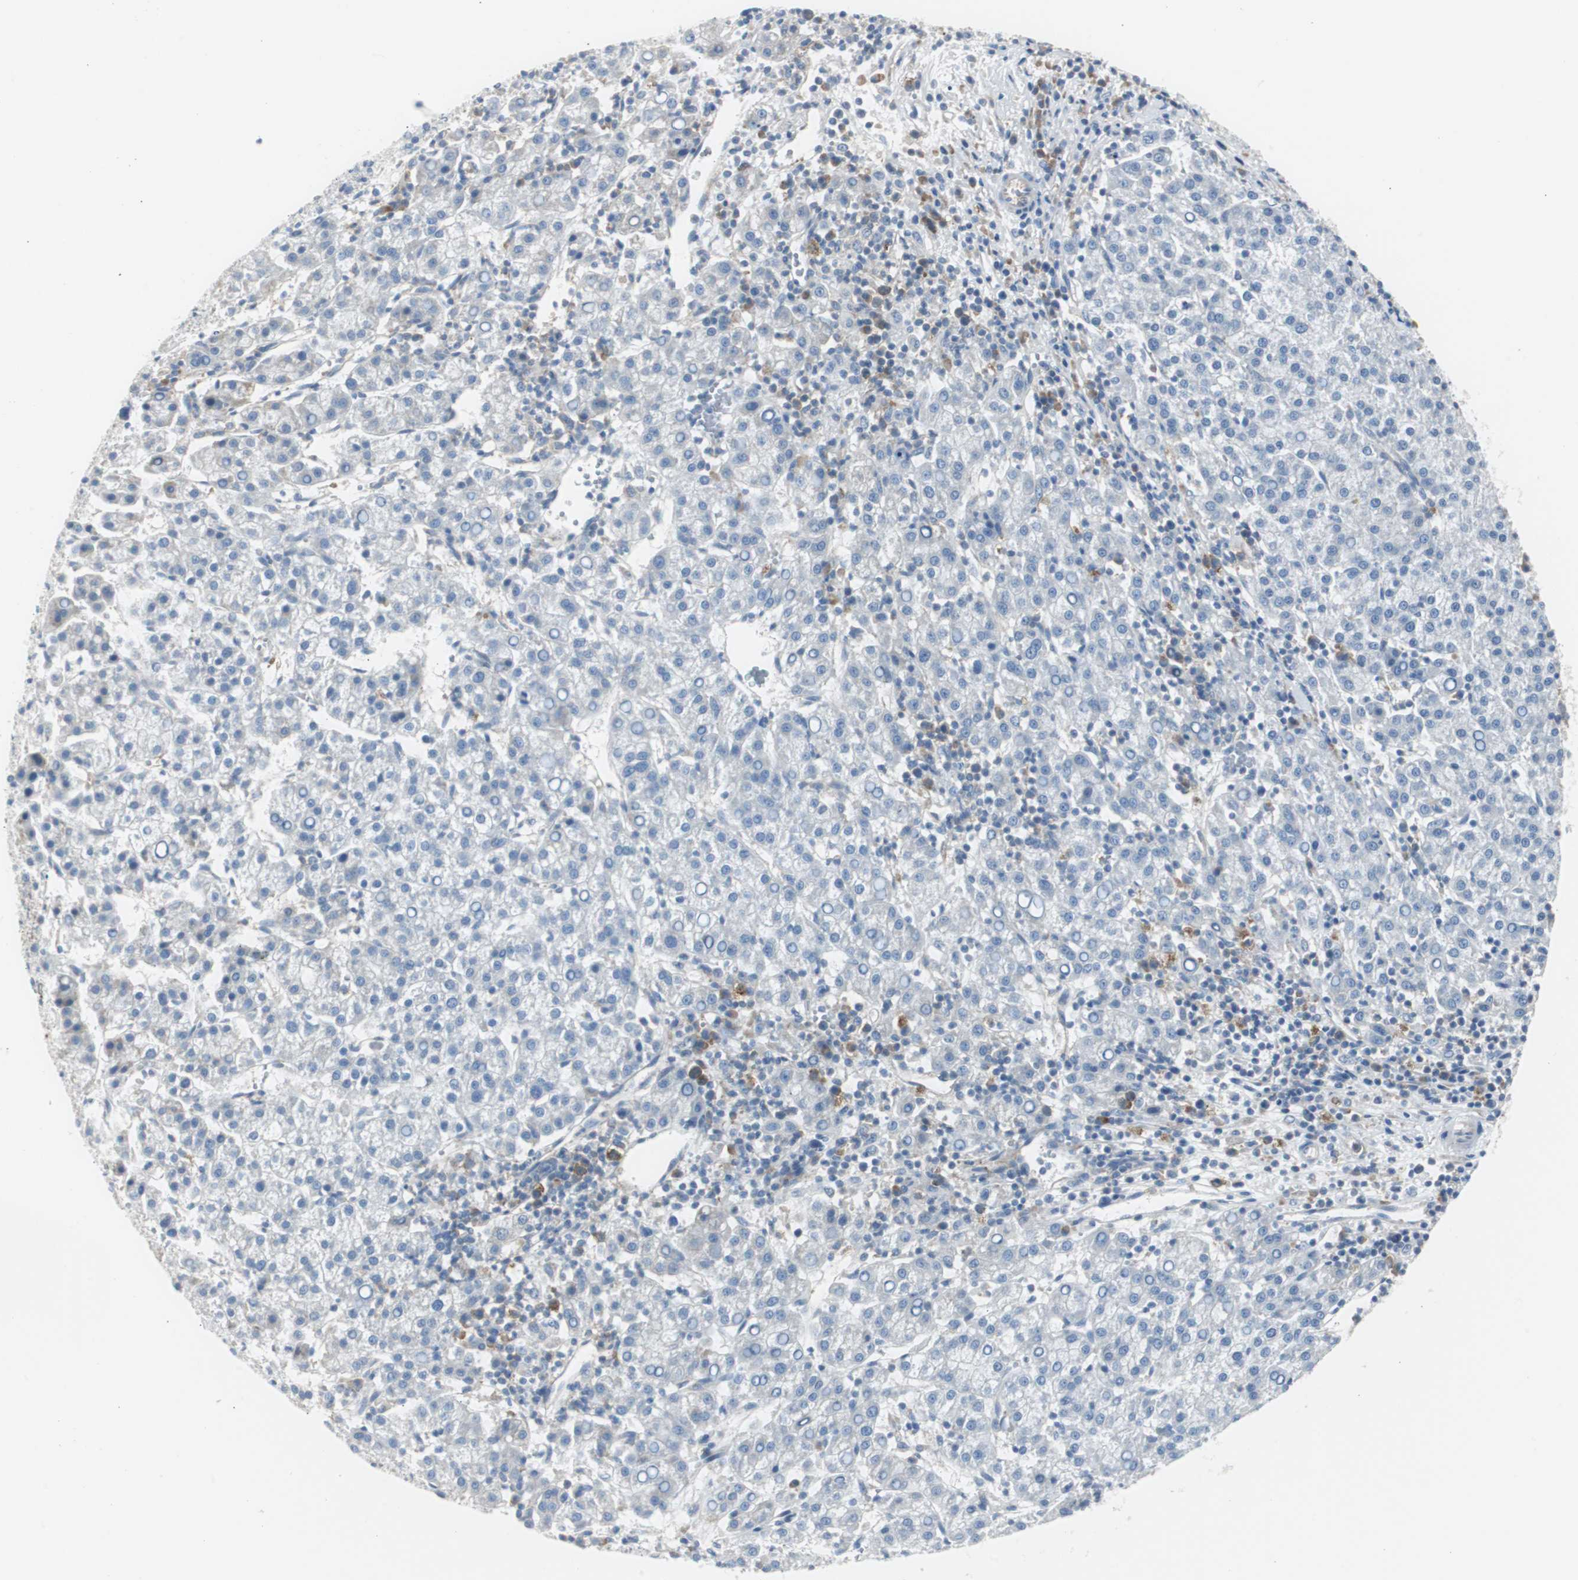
{"staining": {"intensity": "negative", "quantity": "none", "location": "none"}, "tissue": "liver cancer", "cell_type": "Tumor cells", "image_type": "cancer", "snomed": [{"axis": "morphology", "description": "Carcinoma, Hepatocellular, NOS"}, {"axis": "topography", "description": "Liver"}], "caption": "Liver cancer was stained to show a protein in brown. There is no significant positivity in tumor cells.", "gene": "RPS12", "patient": {"sex": "female", "age": 58}}